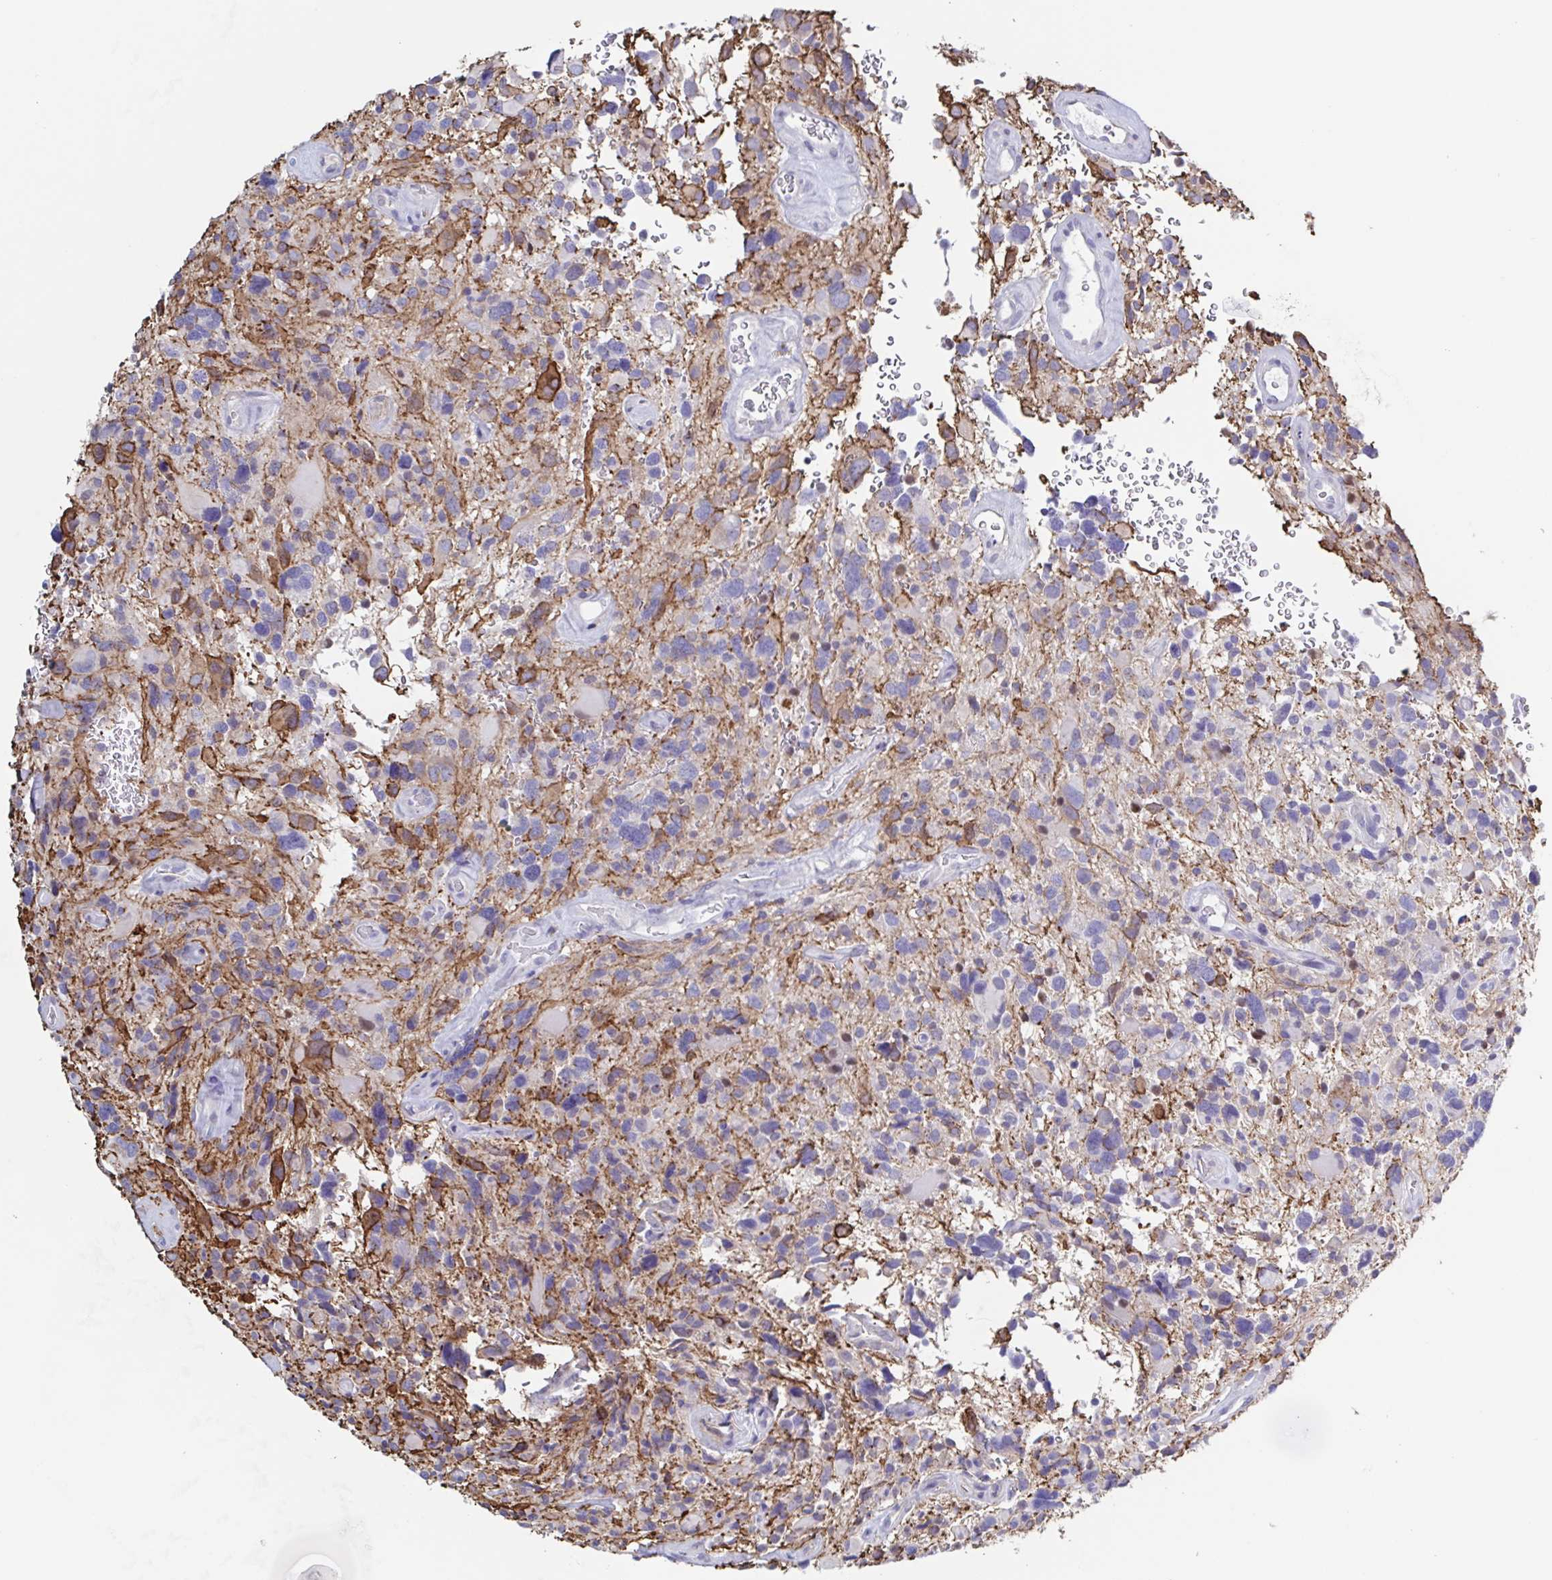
{"staining": {"intensity": "weak", "quantity": "<25%", "location": "cytoplasmic/membranous"}, "tissue": "glioma", "cell_type": "Tumor cells", "image_type": "cancer", "snomed": [{"axis": "morphology", "description": "Glioma, malignant, High grade"}, {"axis": "topography", "description": "Brain"}], "caption": "This is a image of immunohistochemistry staining of malignant high-grade glioma, which shows no positivity in tumor cells.", "gene": "PBOV1", "patient": {"sex": "male", "age": 49}}